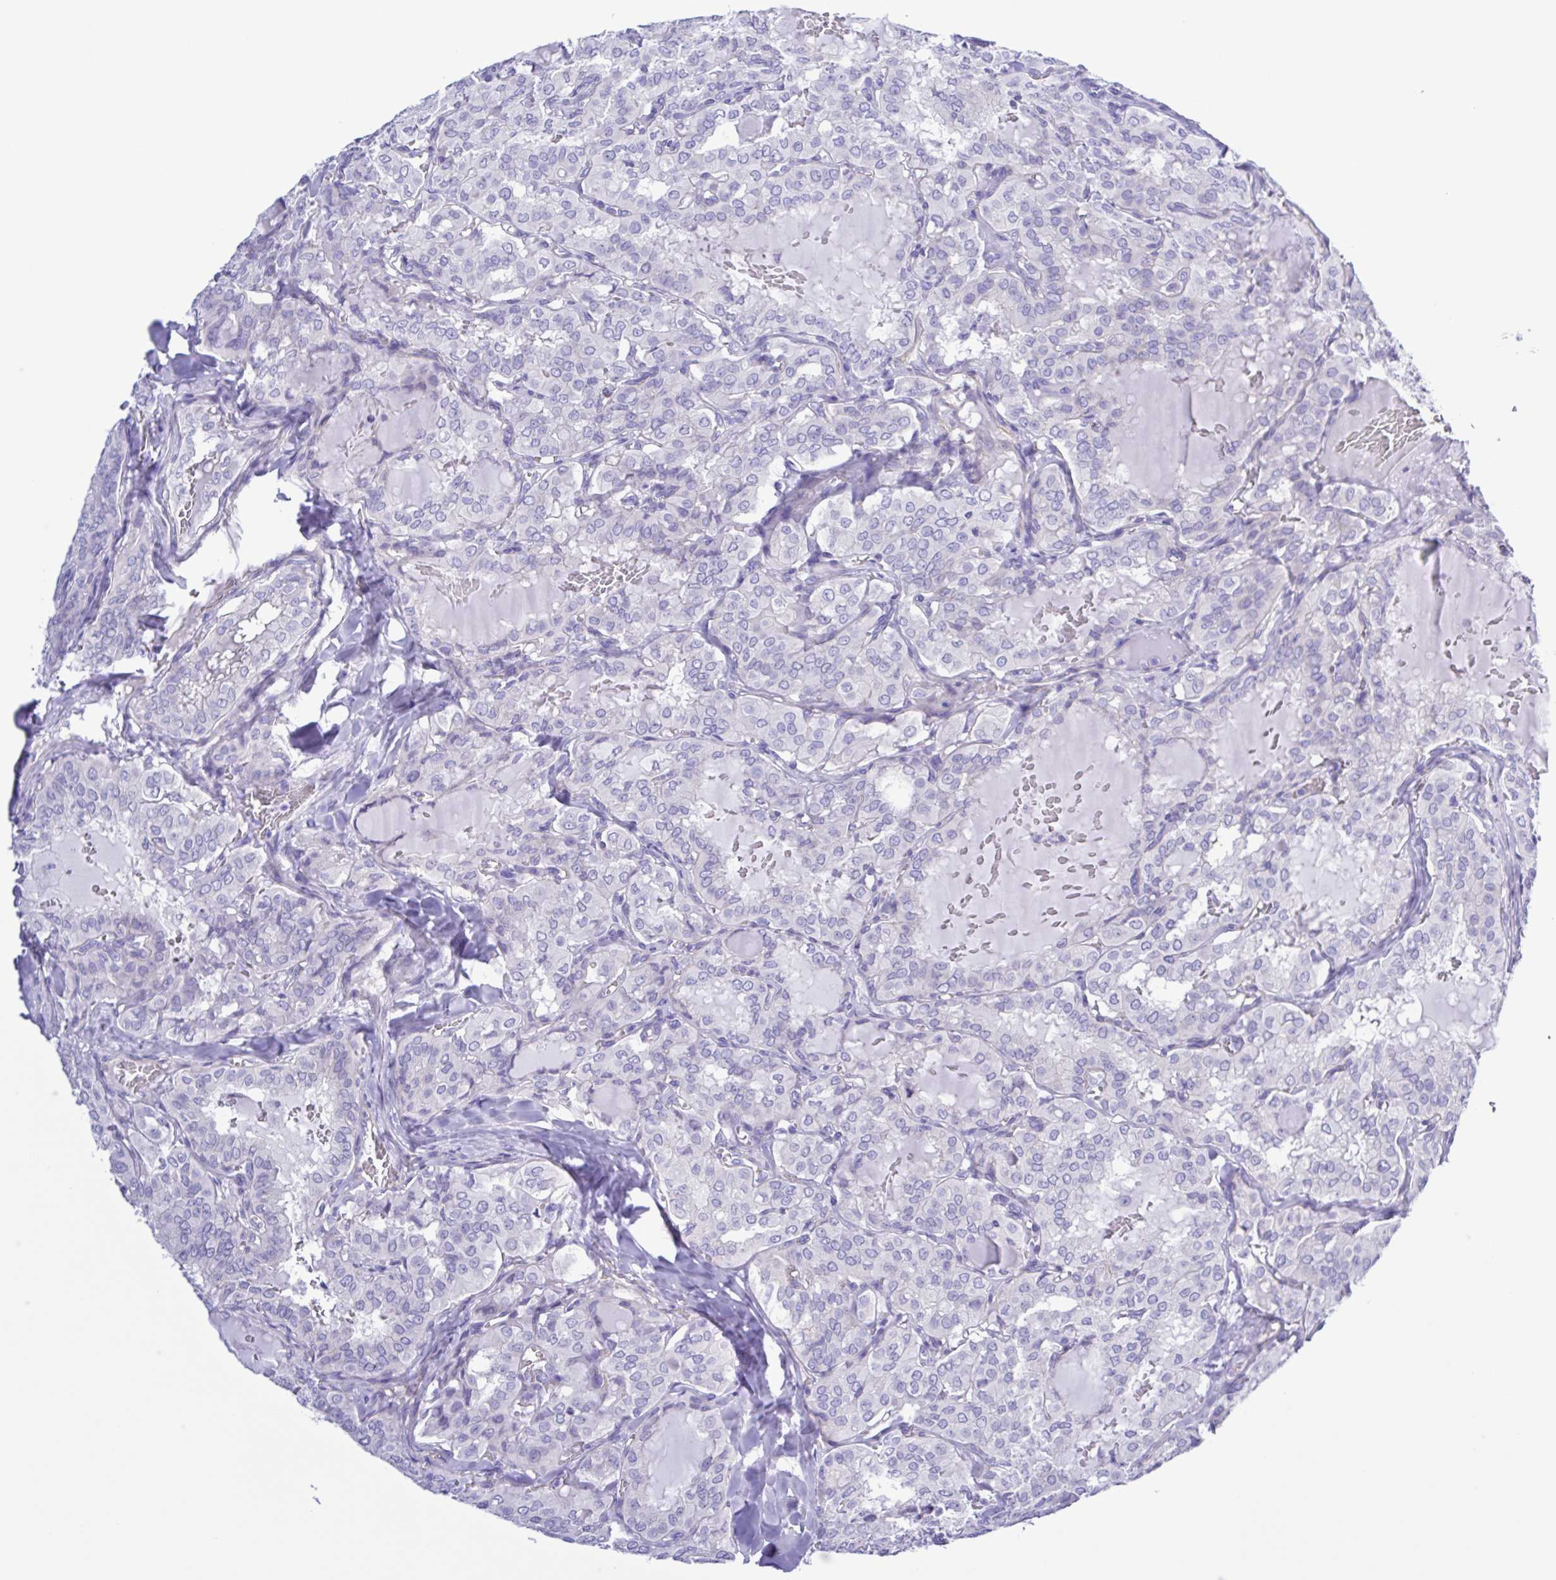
{"staining": {"intensity": "negative", "quantity": "none", "location": "none"}, "tissue": "thyroid cancer", "cell_type": "Tumor cells", "image_type": "cancer", "snomed": [{"axis": "morphology", "description": "Papillary adenocarcinoma, NOS"}, {"axis": "topography", "description": "Thyroid gland"}], "caption": "This is an IHC photomicrograph of thyroid cancer. There is no expression in tumor cells.", "gene": "CYP11A1", "patient": {"sex": "male", "age": 20}}